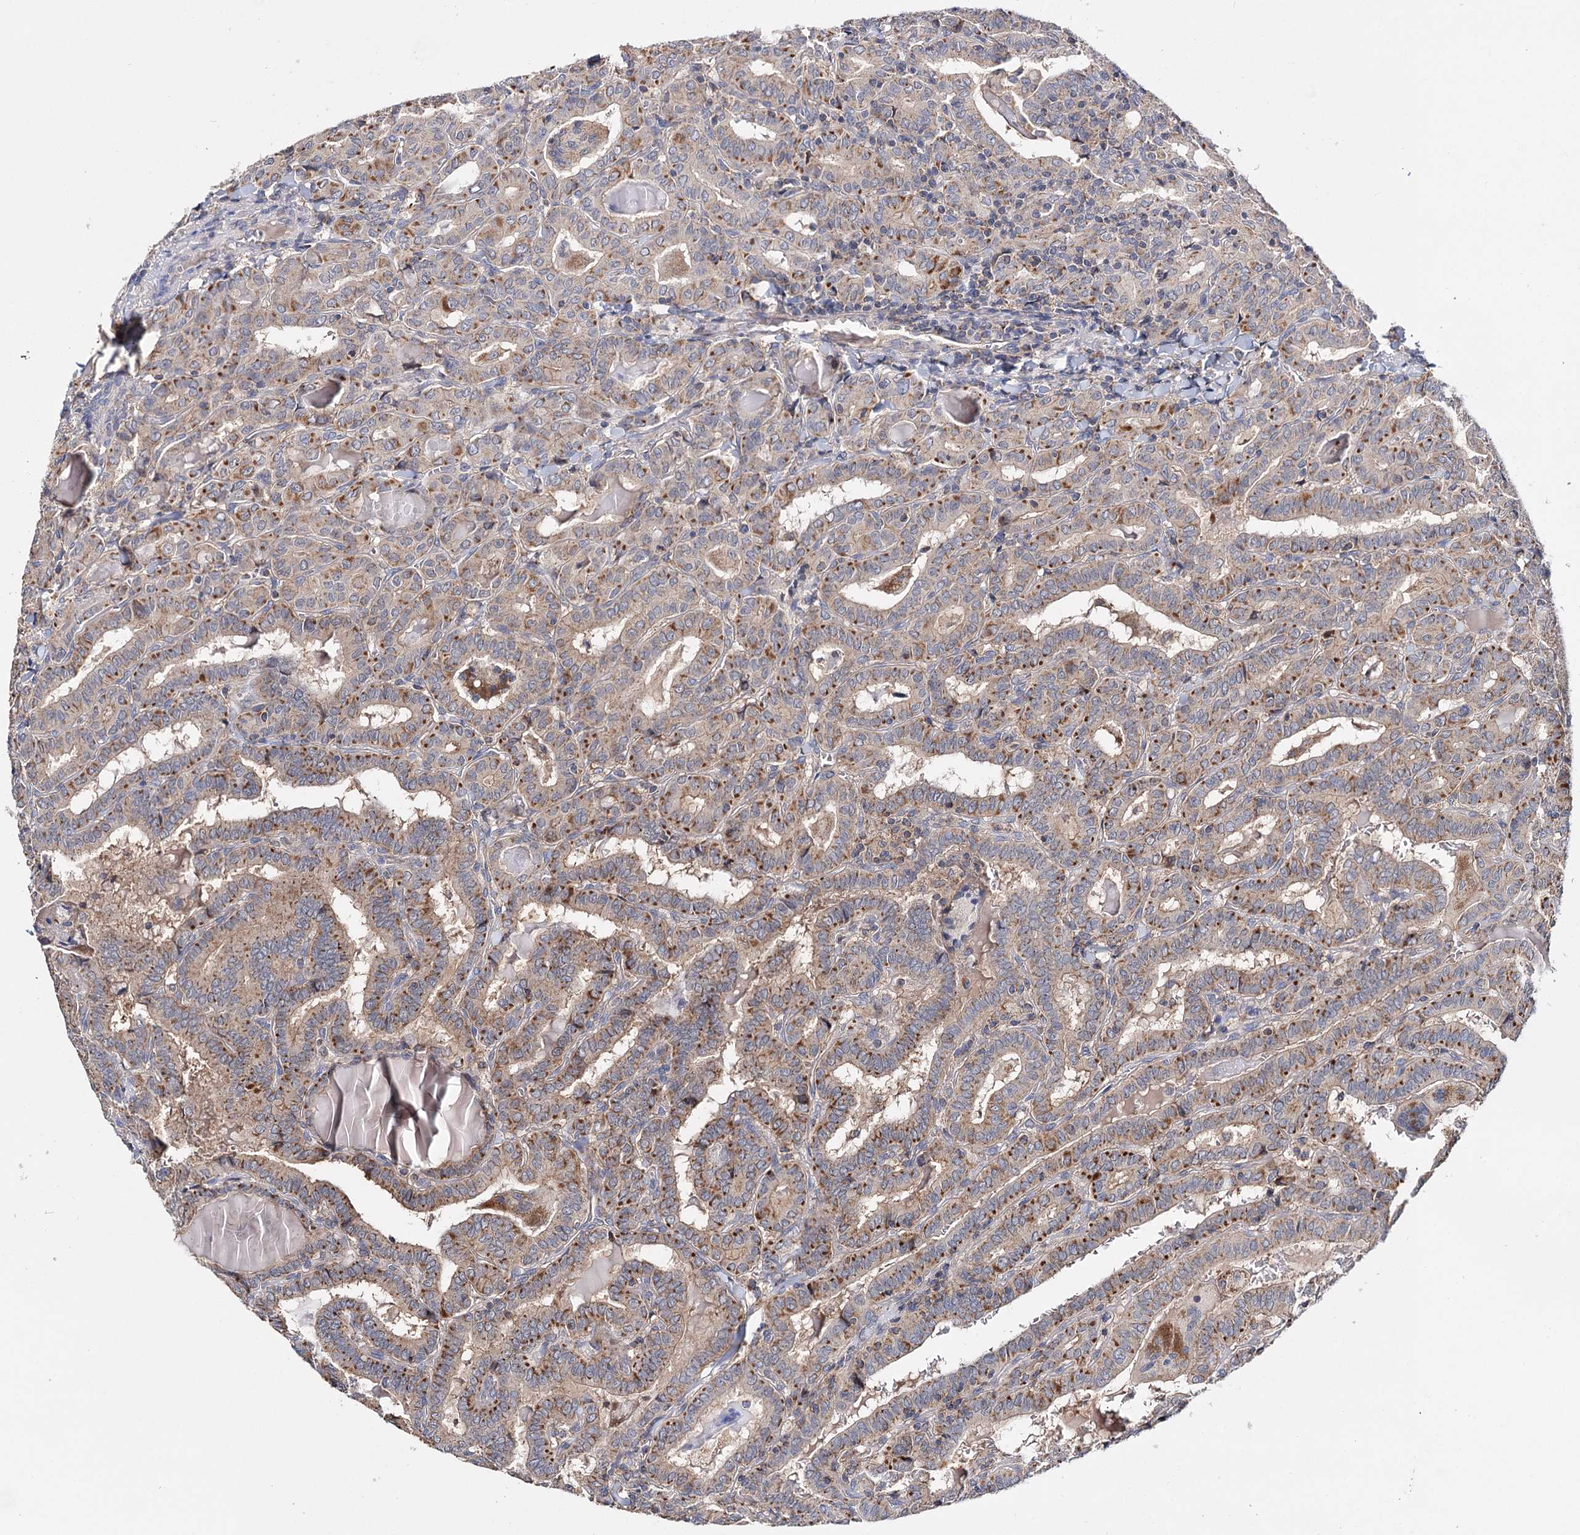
{"staining": {"intensity": "moderate", "quantity": ">75%", "location": "cytoplasmic/membranous"}, "tissue": "thyroid cancer", "cell_type": "Tumor cells", "image_type": "cancer", "snomed": [{"axis": "morphology", "description": "Papillary adenocarcinoma, NOS"}, {"axis": "topography", "description": "Thyroid gland"}], "caption": "Brown immunohistochemical staining in human thyroid cancer (papillary adenocarcinoma) exhibits moderate cytoplasmic/membranous staining in about >75% of tumor cells.", "gene": "CFAP46", "patient": {"sex": "female", "age": 72}}